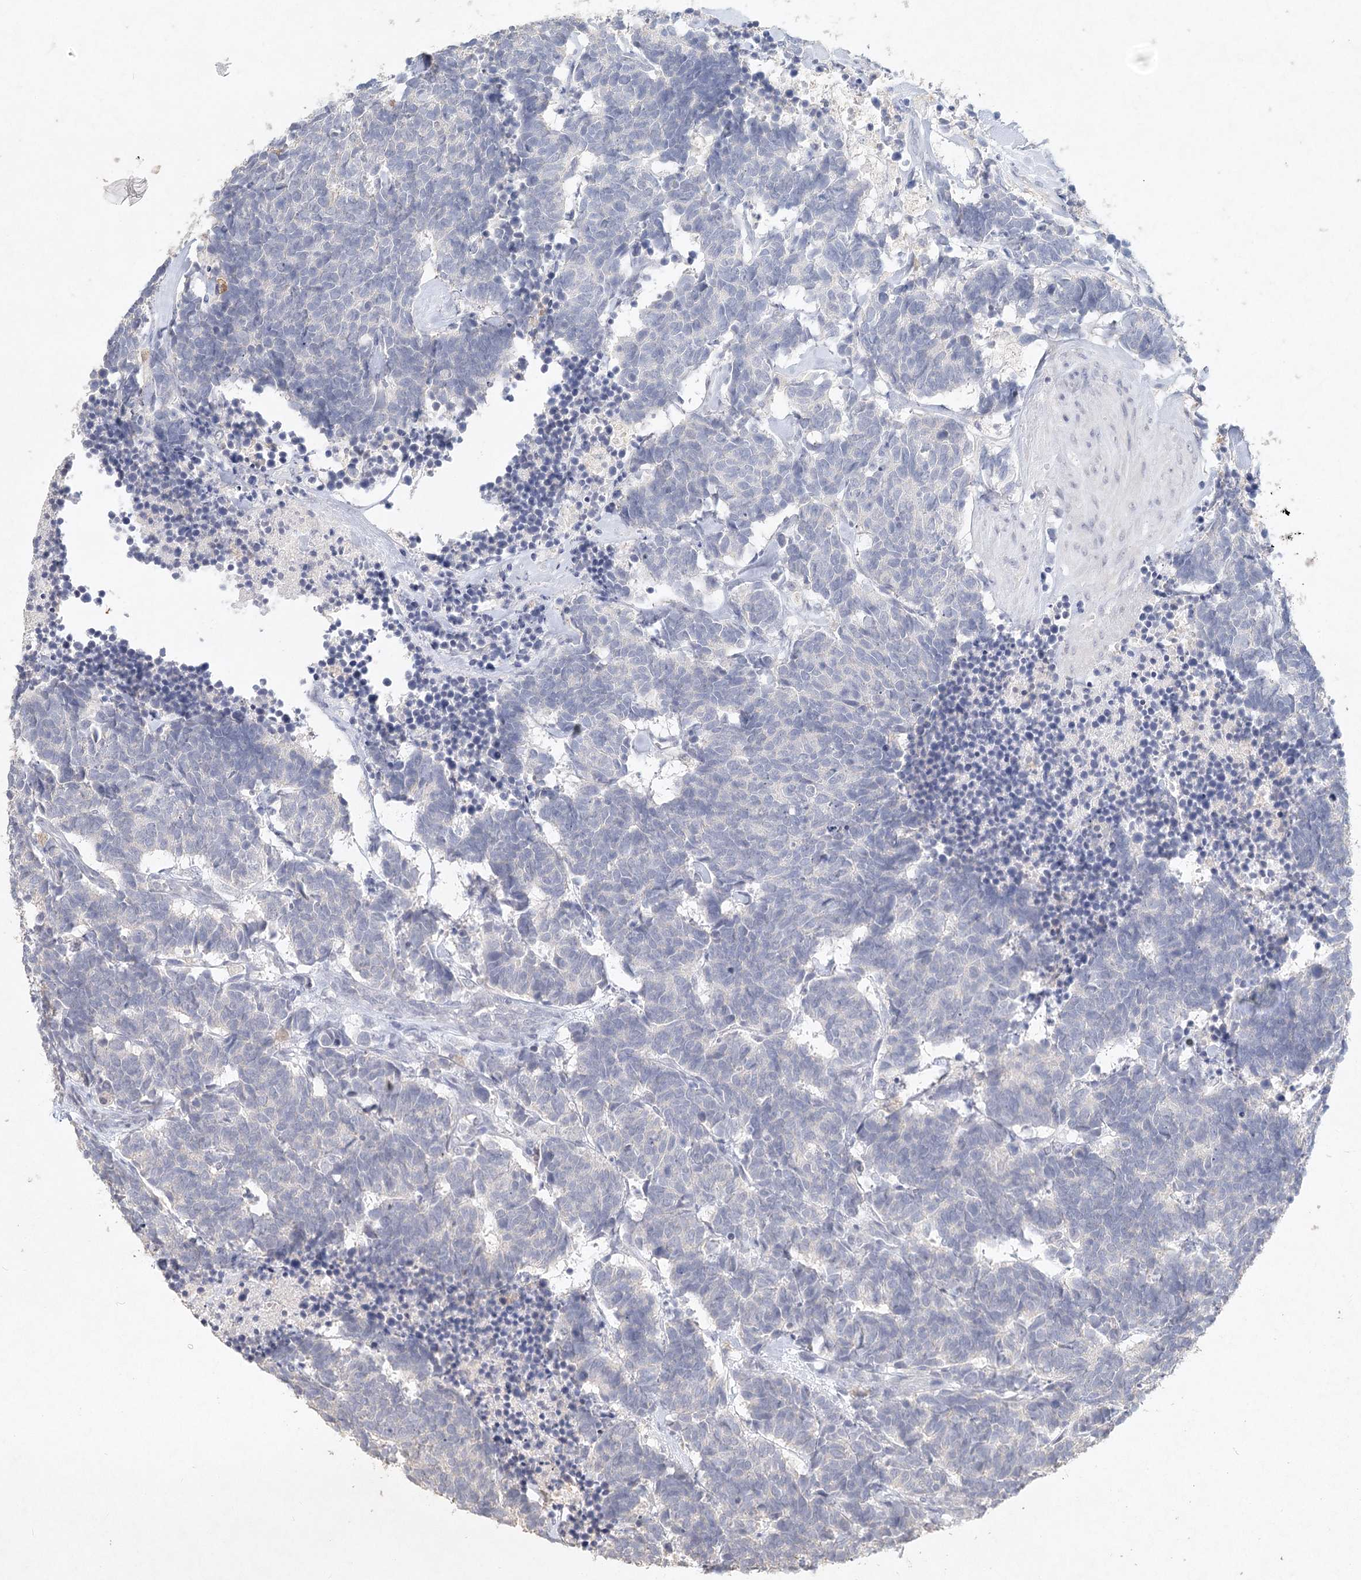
{"staining": {"intensity": "negative", "quantity": "none", "location": "none"}, "tissue": "carcinoid", "cell_type": "Tumor cells", "image_type": "cancer", "snomed": [{"axis": "morphology", "description": "Carcinoma, NOS"}, {"axis": "morphology", "description": "Carcinoid, malignant, NOS"}, {"axis": "topography", "description": "Urinary bladder"}], "caption": "Immunohistochemistry (IHC) micrograph of neoplastic tissue: human carcinoid stained with DAB (3,3'-diaminobenzidine) shows no significant protein positivity in tumor cells.", "gene": "ARSI", "patient": {"sex": "male", "age": 57}}